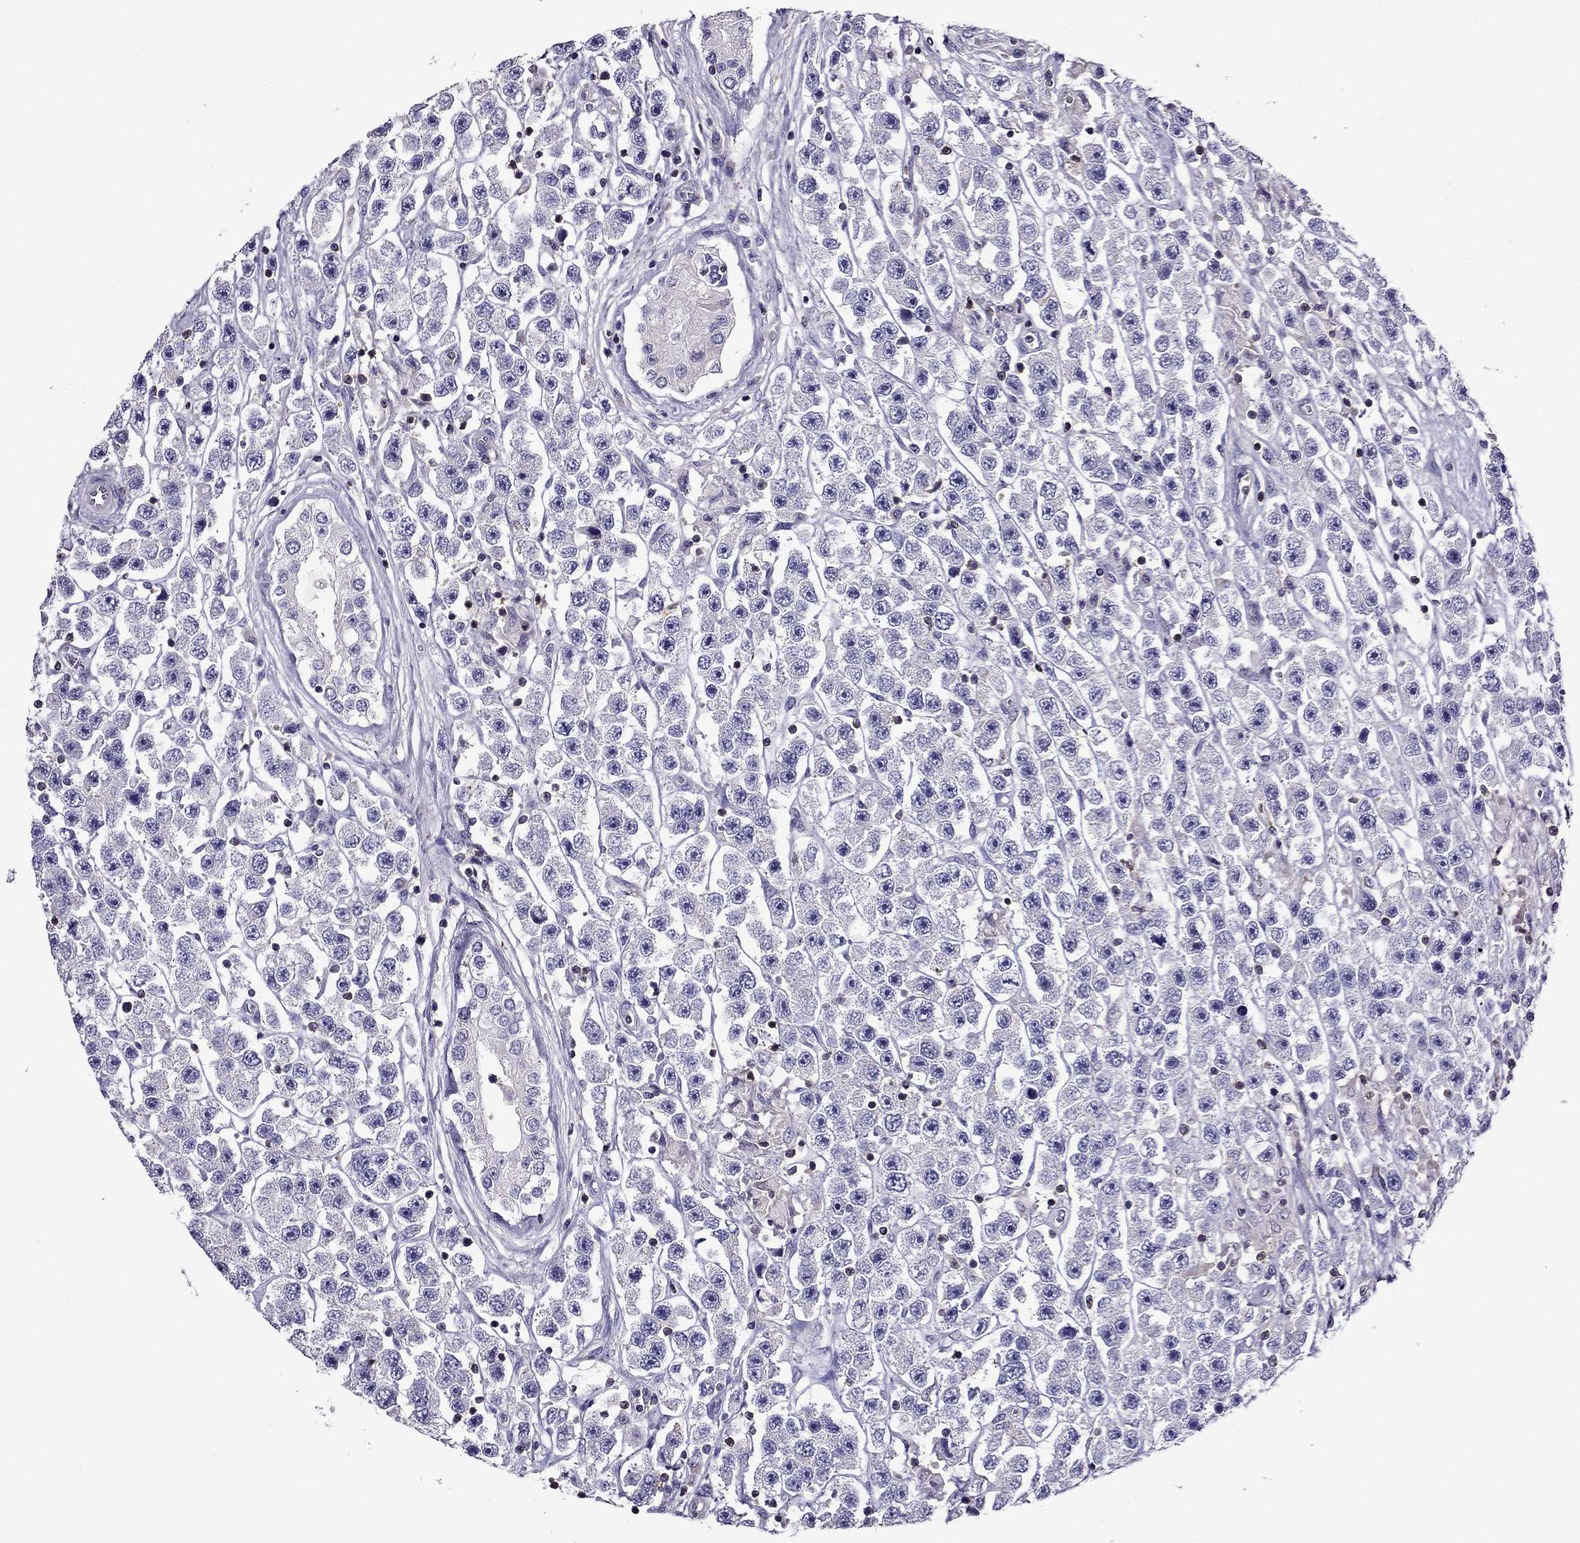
{"staining": {"intensity": "negative", "quantity": "none", "location": "none"}, "tissue": "testis cancer", "cell_type": "Tumor cells", "image_type": "cancer", "snomed": [{"axis": "morphology", "description": "Seminoma, NOS"}, {"axis": "topography", "description": "Testis"}], "caption": "The histopathology image reveals no staining of tumor cells in testis cancer (seminoma). (DAB IHC, high magnification).", "gene": "AAK1", "patient": {"sex": "male", "age": 45}}